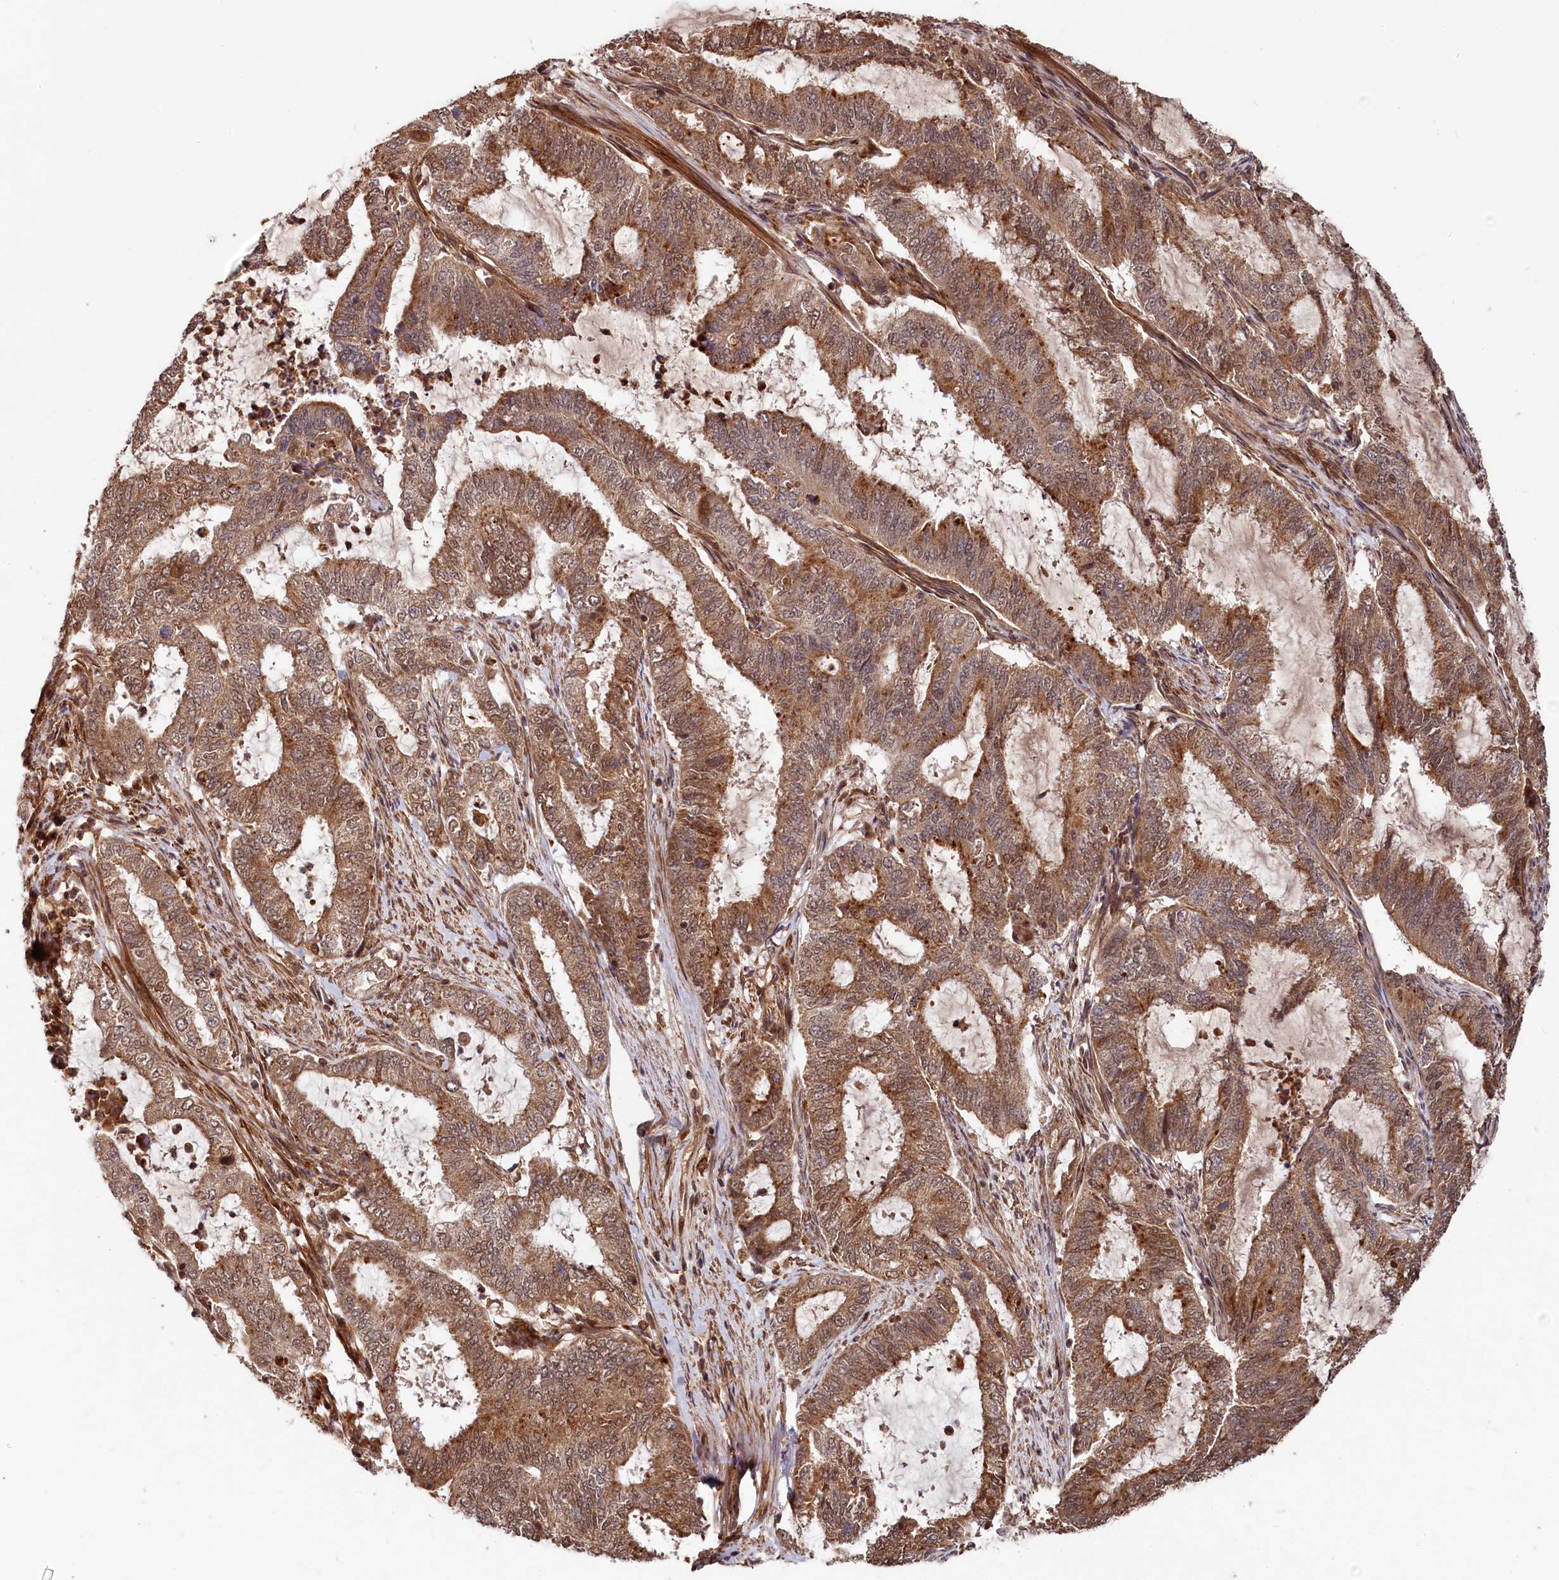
{"staining": {"intensity": "moderate", "quantity": ">75%", "location": "cytoplasmic/membranous,nuclear"}, "tissue": "endometrial cancer", "cell_type": "Tumor cells", "image_type": "cancer", "snomed": [{"axis": "morphology", "description": "Adenocarcinoma, NOS"}, {"axis": "topography", "description": "Endometrium"}], "caption": "Adenocarcinoma (endometrial) tissue shows moderate cytoplasmic/membranous and nuclear staining in about >75% of tumor cells", "gene": "TRIM23", "patient": {"sex": "female", "age": 51}}